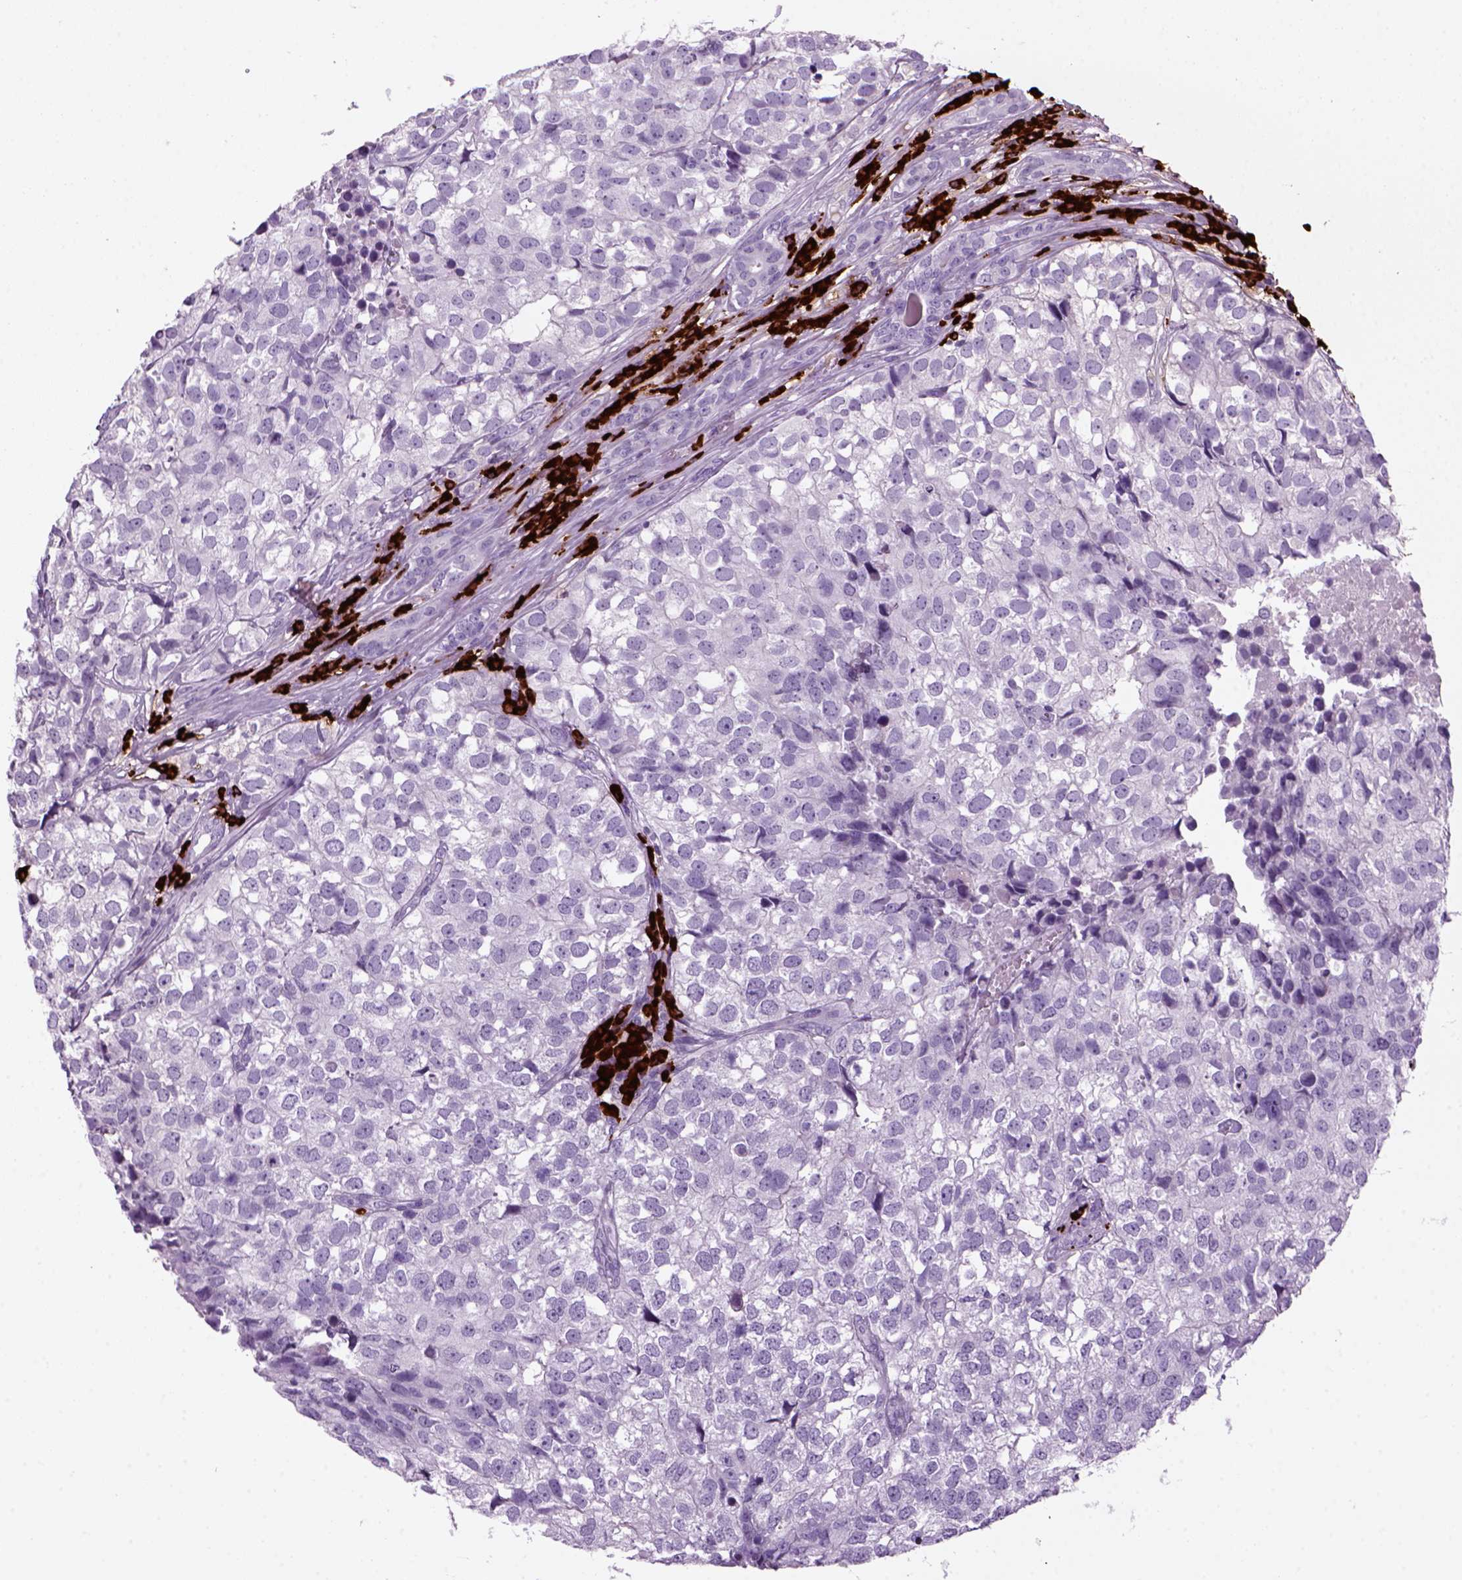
{"staining": {"intensity": "negative", "quantity": "none", "location": "none"}, "tissue": "breast cancer", "cell_type": "Tumor cells", "image_type": "cancer", "snomed": [{"axis": "morphology", "description": "Duct carcinoma"}, {"axis": "topography", "description": "Breast"}], "caption": "The image shows no significant positivity in tumor cells of breast cancer (infiltrating ductal carcinoma).", "gene": "MZB1", "patient": {"sex": "female", "age": 30}}